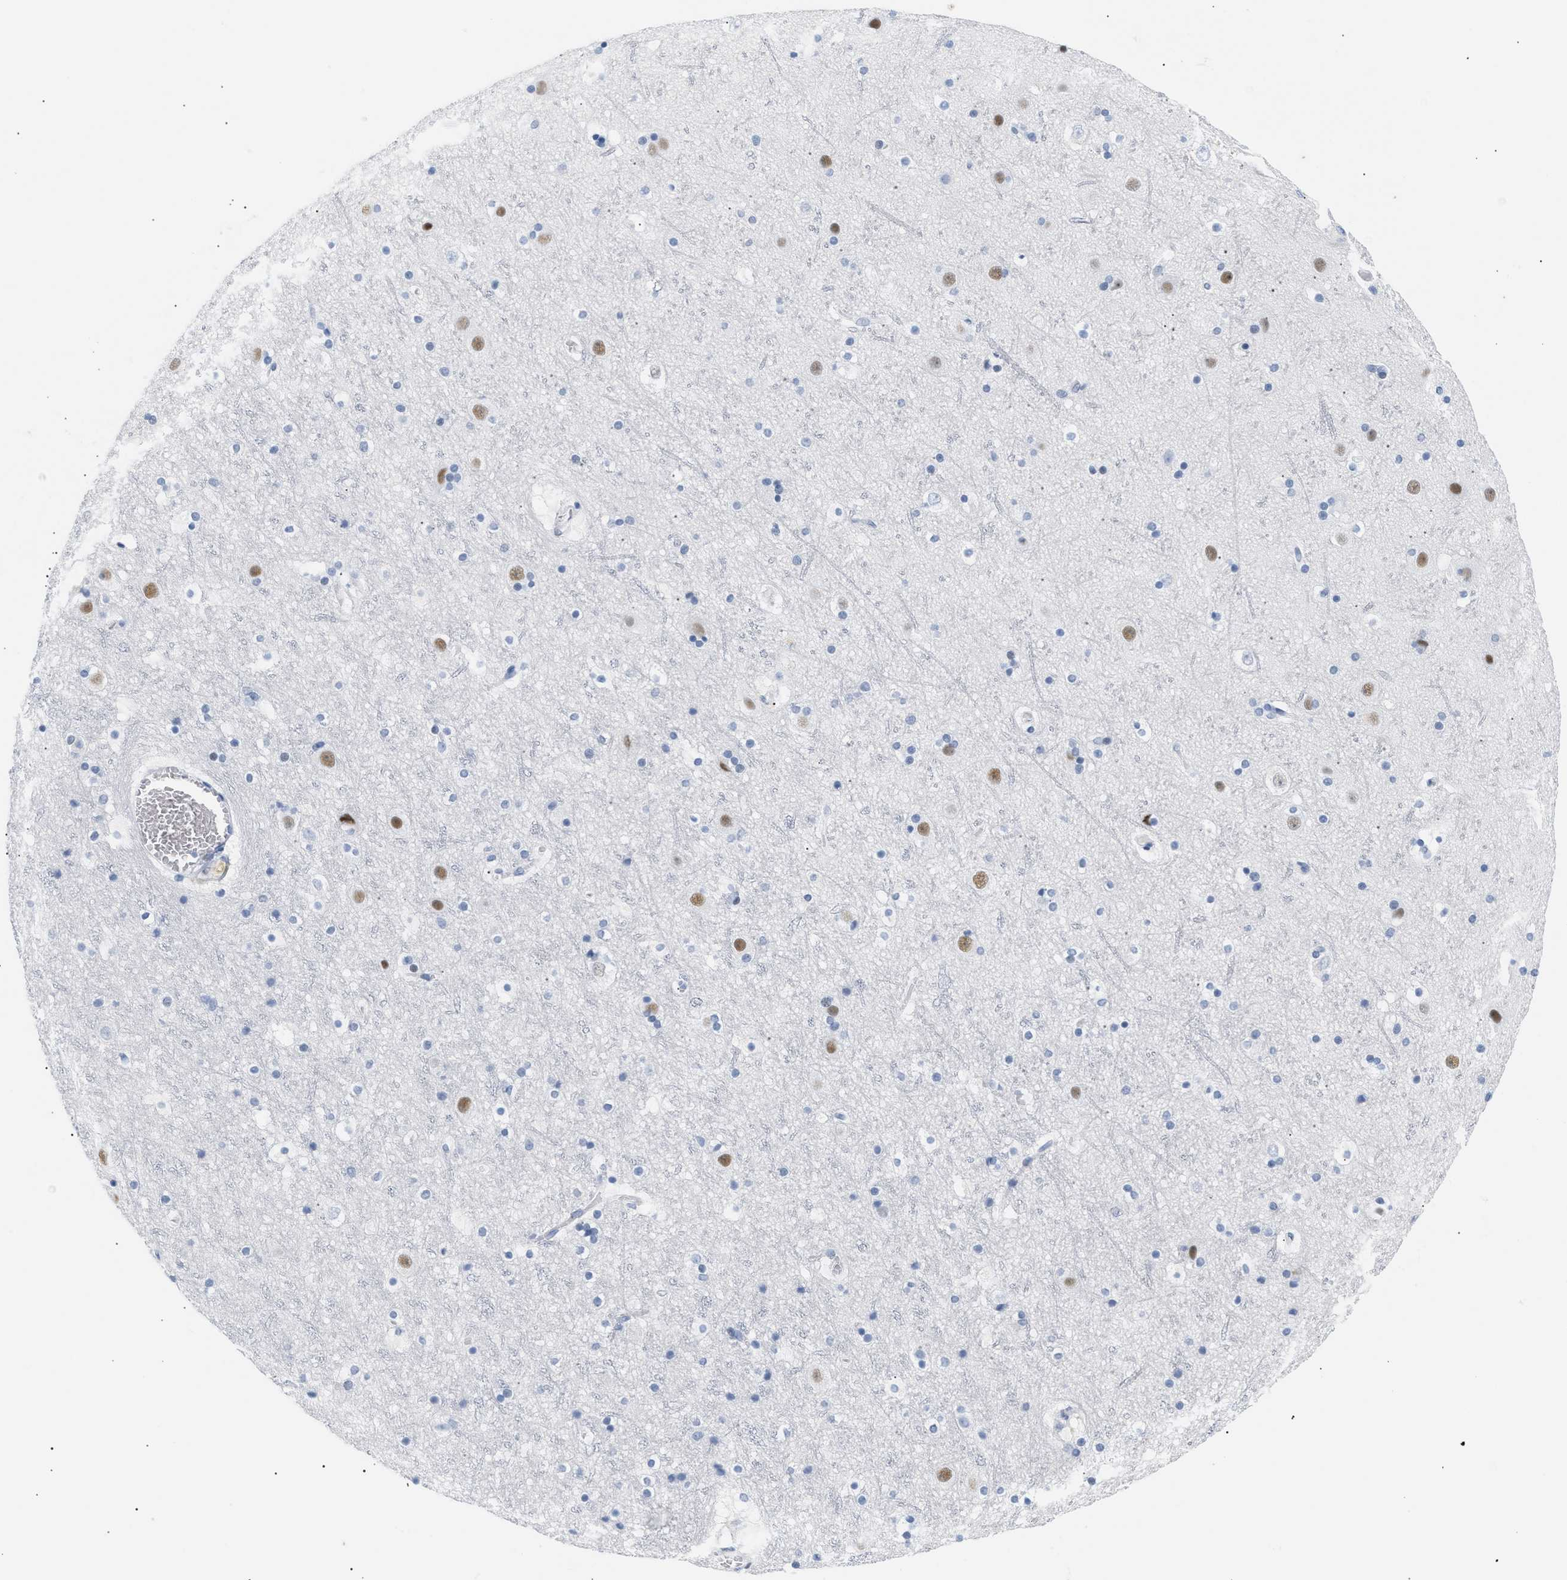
{"staining": {"intensity": "negative", "quantity": "none", "location": "none"}, "tissue": "cerebral cortex", "cell_type": "Endothelial cells", "image_type": "normal", "snomed": [{"axis": "morphology", "description": "Normal tissue, NOS"}, {"axis": "topography", "description": "Cerebral cortex"}], "caption": "Cerebral cortex stained for a protein using immunohistochemistry exhibits no staining endothelial cells.", "gene": "ELN", "patient": {"sex": "male", "age": 45}}